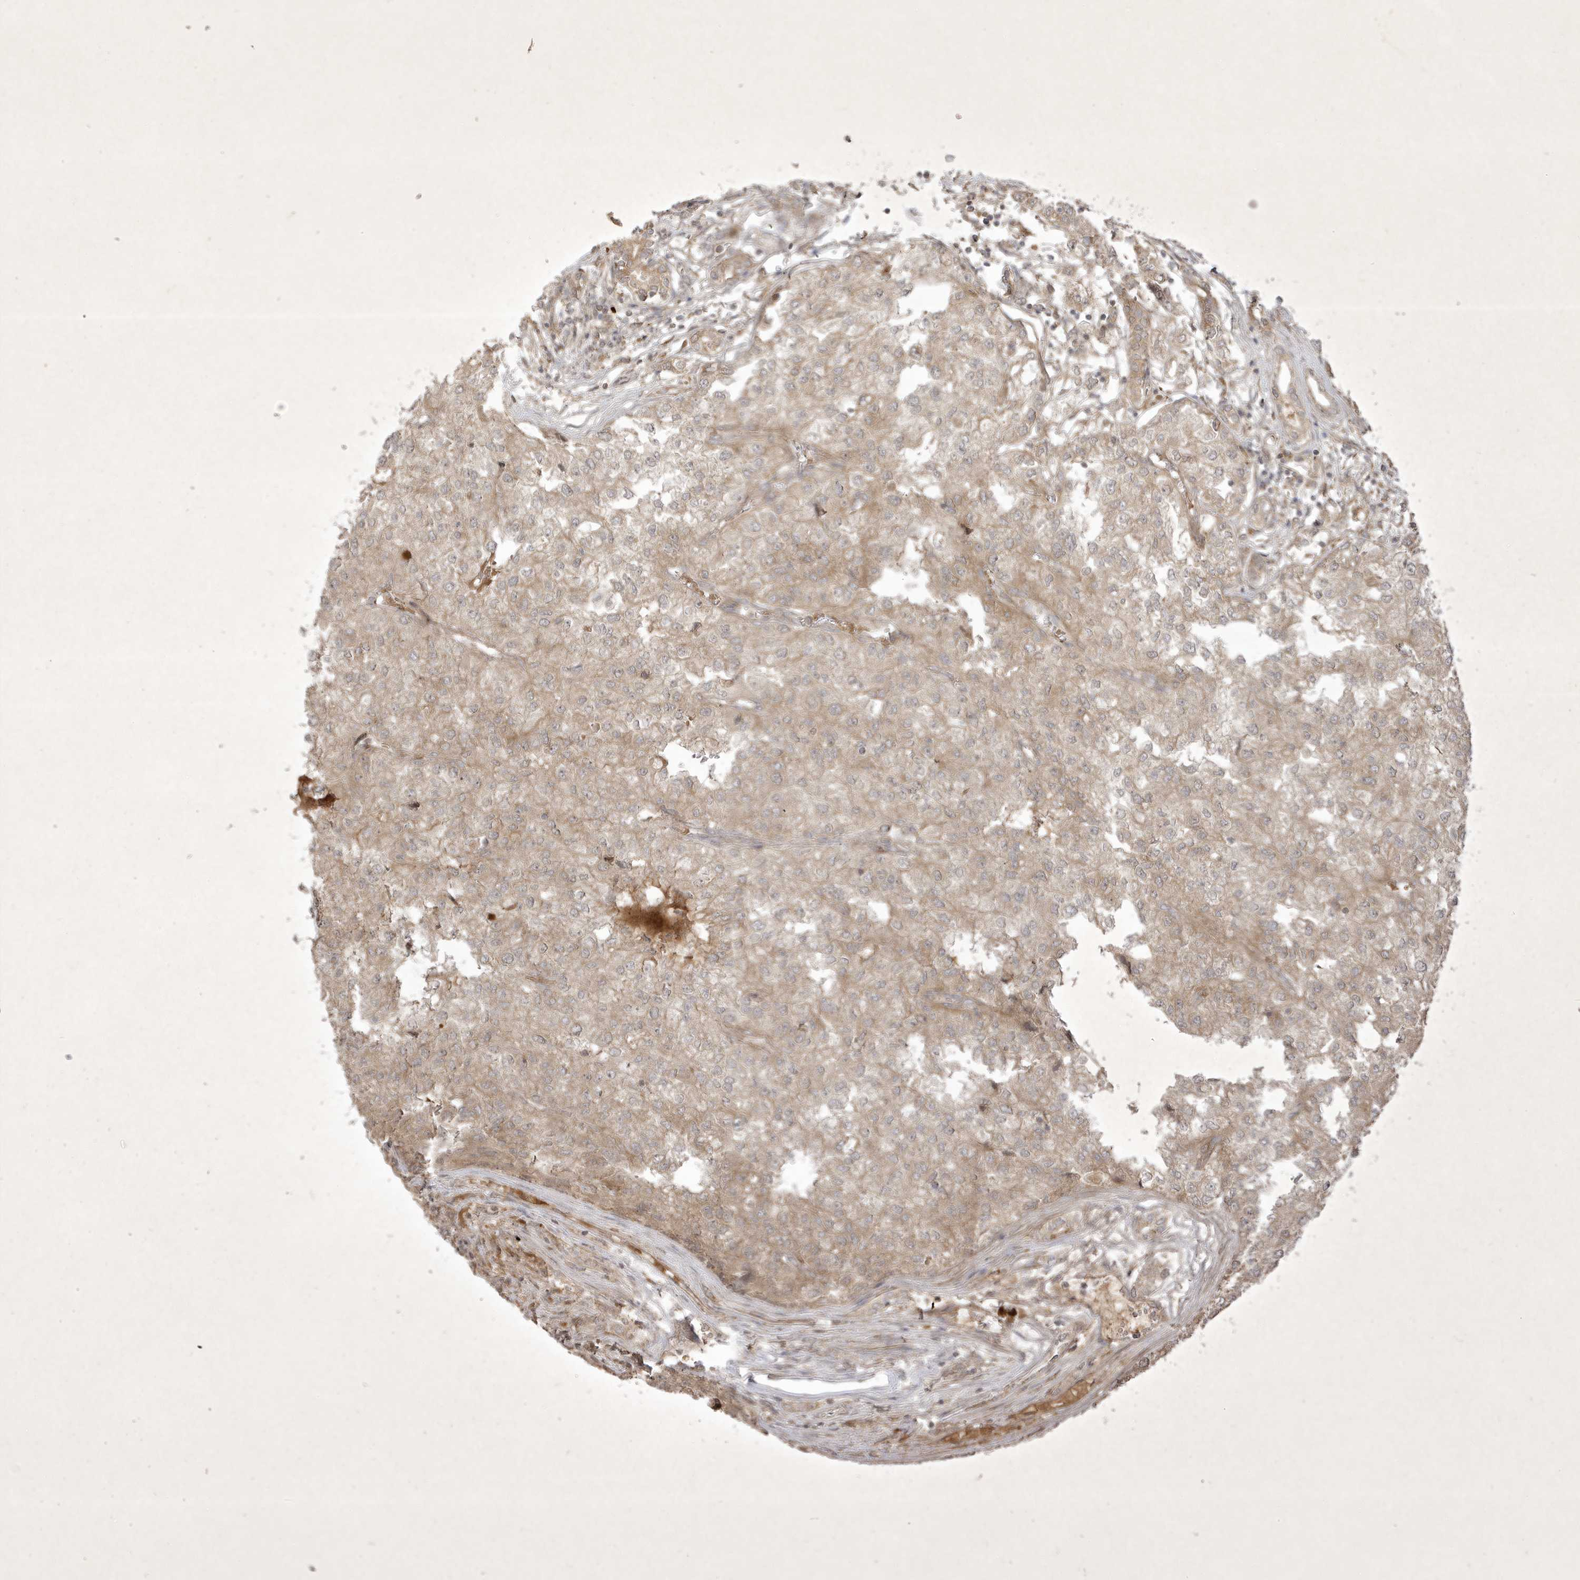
{"staining": {"intensity": "weak", "quantity": "<25%", "location": "cytoplasmic/membranous"}, "tissue": "renal cancer", "cell_type": "Tumor cells", "image_type": "cancer", "snomed": [{"axis": "morphology", "description": "Adenocarcinoma, NOS"}, {"axis": "topography", "description": "Kidney"}], "caption": "High magnification brightfield microscopy of adenocarcinoma (renal) stained with DAB (brown) and counterstained with hematoxylin (blue): tumor cells show no significant positivity. (DAB (3,3'-diaminobenzidine) IHC with hematoxylin counter stain).", "gene": "FAM83C", "patient": {"sex": "female", "age": 54}}